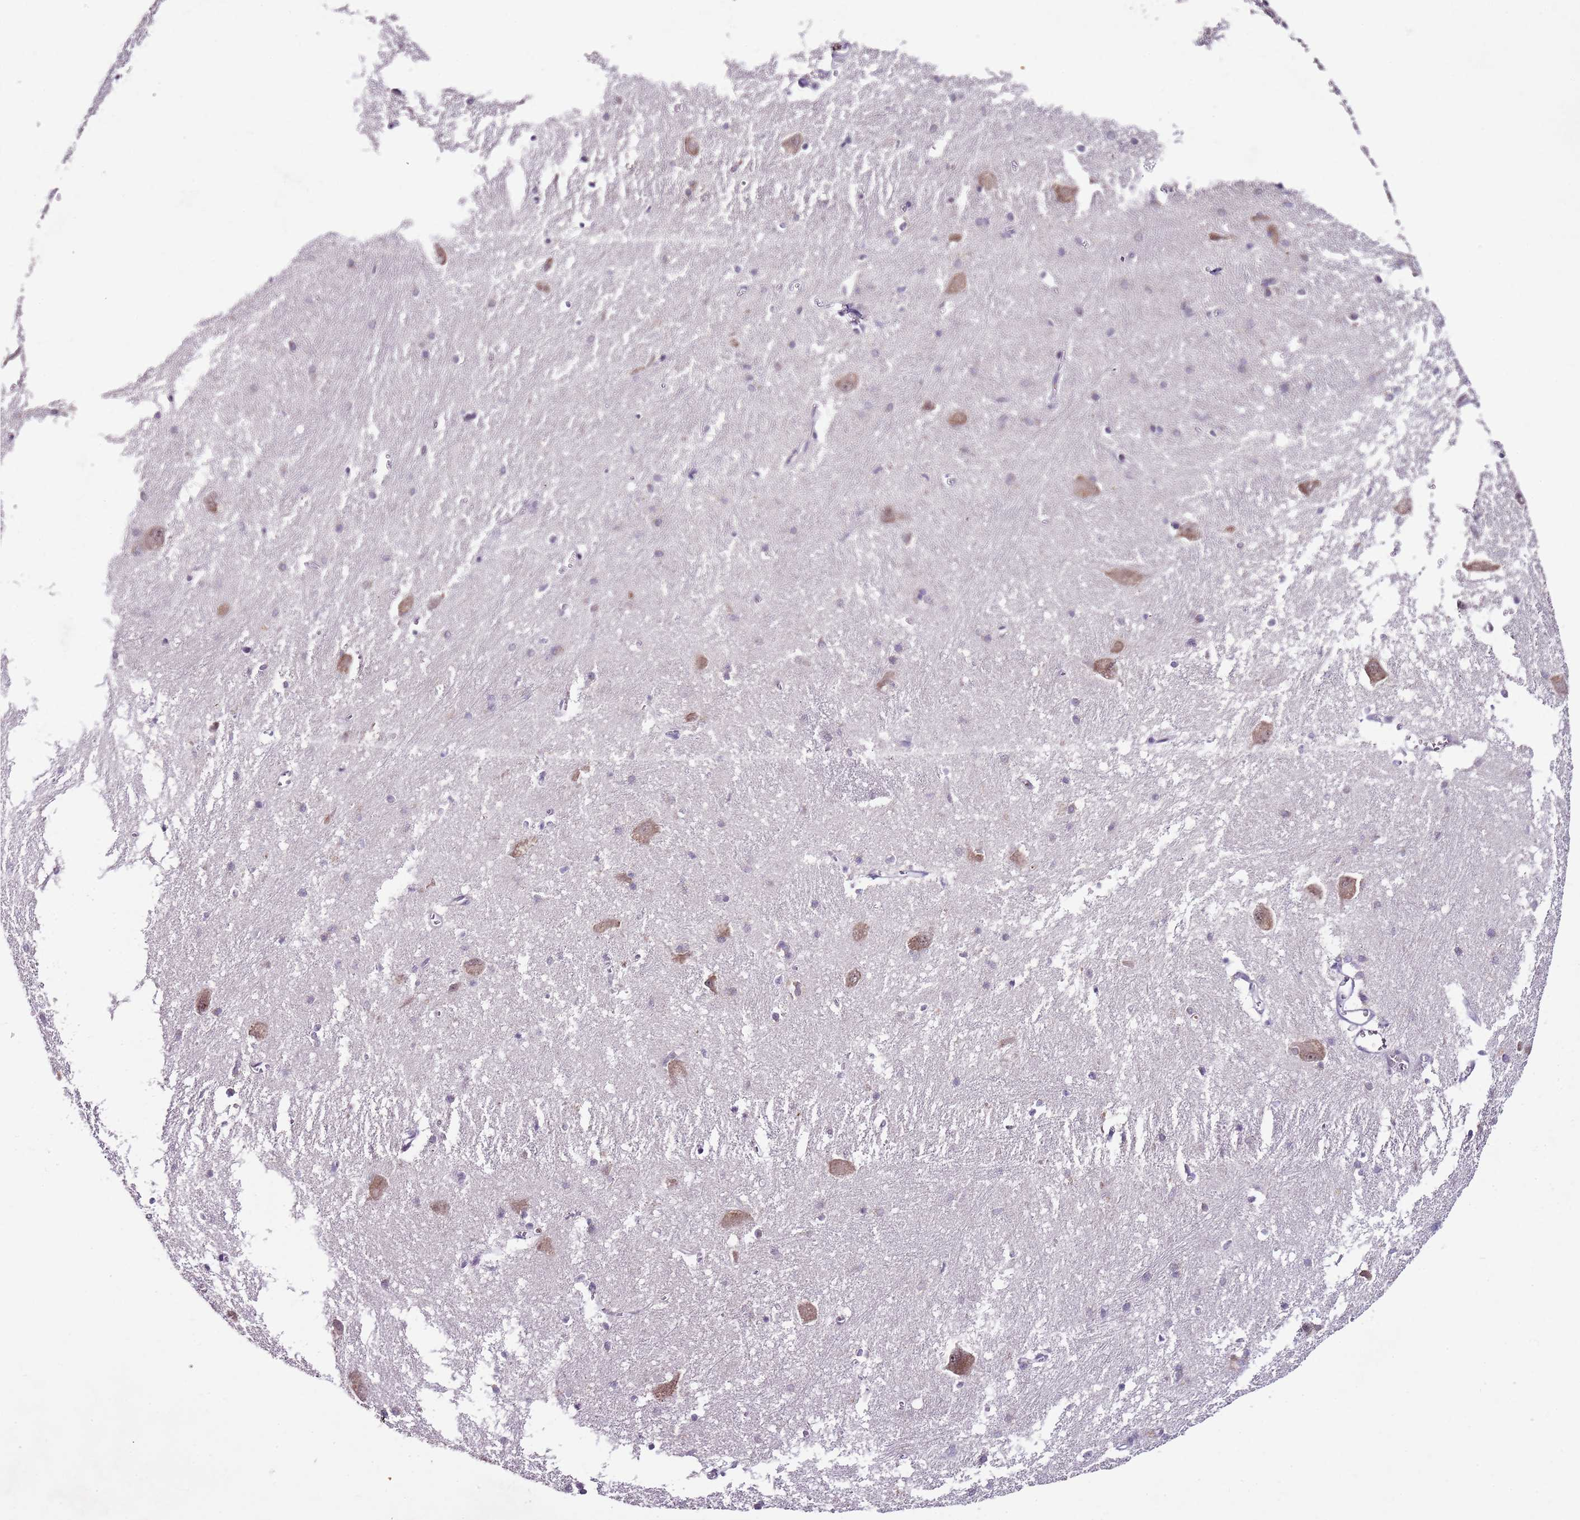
{"staining": {"intensity": "negative", "quantity": "none", "location": "none"}, "tissue": "caudate", "cell_type": "Glial cells", "image_type": "normal", "snomed": [{"axis": "morphology", "description": "Normal tissue, NOS"}, {"axis": "topography", "description": "Lateral ventricle wall"}], "caption": "Immunohistochemistry (IHC) micrograph of benign human caudate stained for a protein (brown), which reveals no positivity in glial cells. (Brightfield microscopy of DAB (3,3'-diaminobenzidine) immunohistochemistry (IHC) at high magnification).", "gene": "FBXL22", "patient": {"sex": "male", "age": 37}}